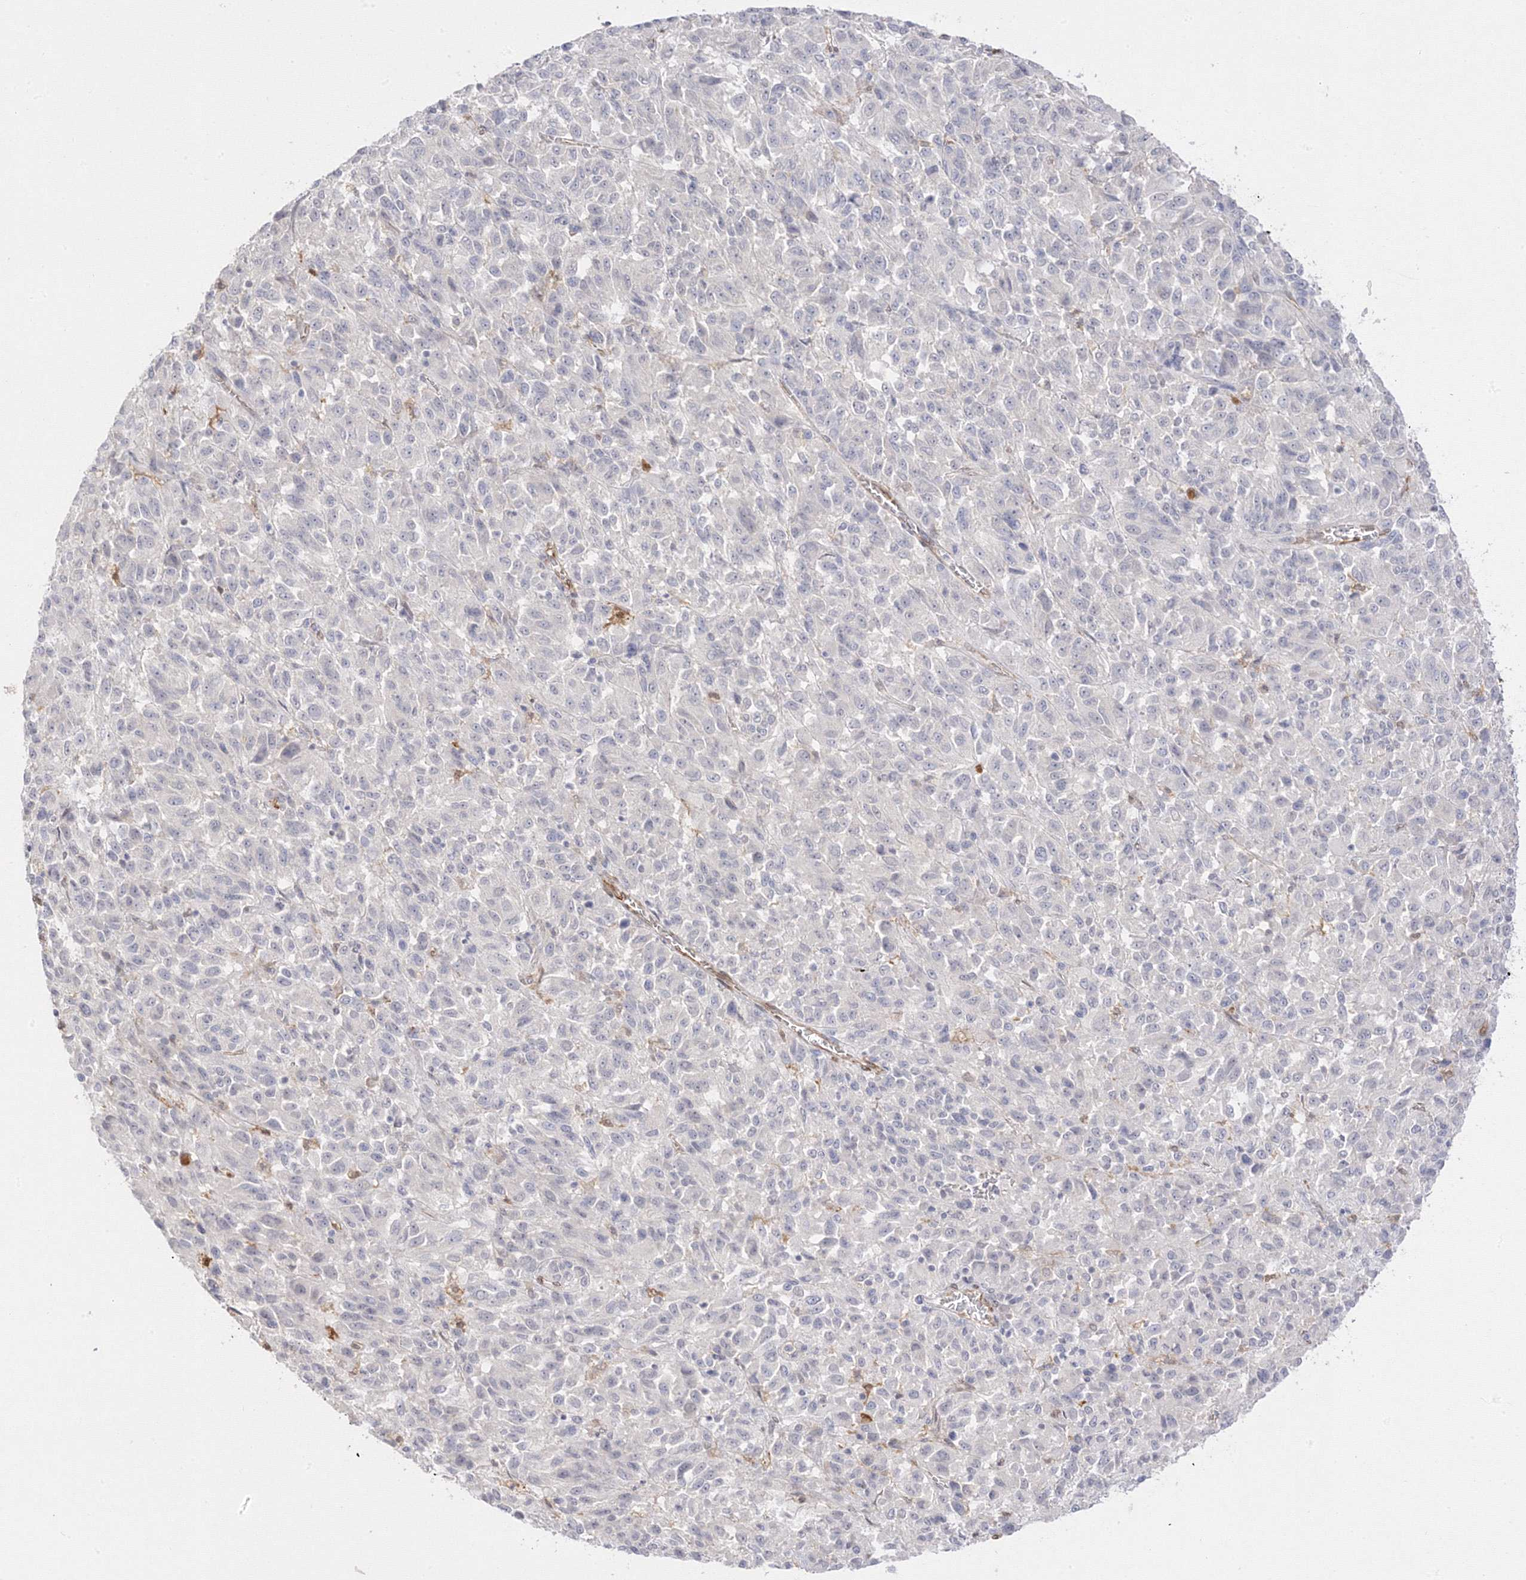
{"staining": {"intensity": "negative", "quantity": "none", "location": "none"}, "tissue": "melanoma", "cell_type": "Tumor cells", "image_type": "cancer", "snomed": [{"axis": "morphology", "description": "Malignant melanoma, Metastatic site"}, {"axis": "topography", "description": "Lung"}], "caption": "High power microscopy histopathology image of an immunohistochemistry (IHC) image of melanoma, revealing no significant staining in tumor cells.", "gene": "C2CD2", "patient": {"sex": "male", "age": 64}}